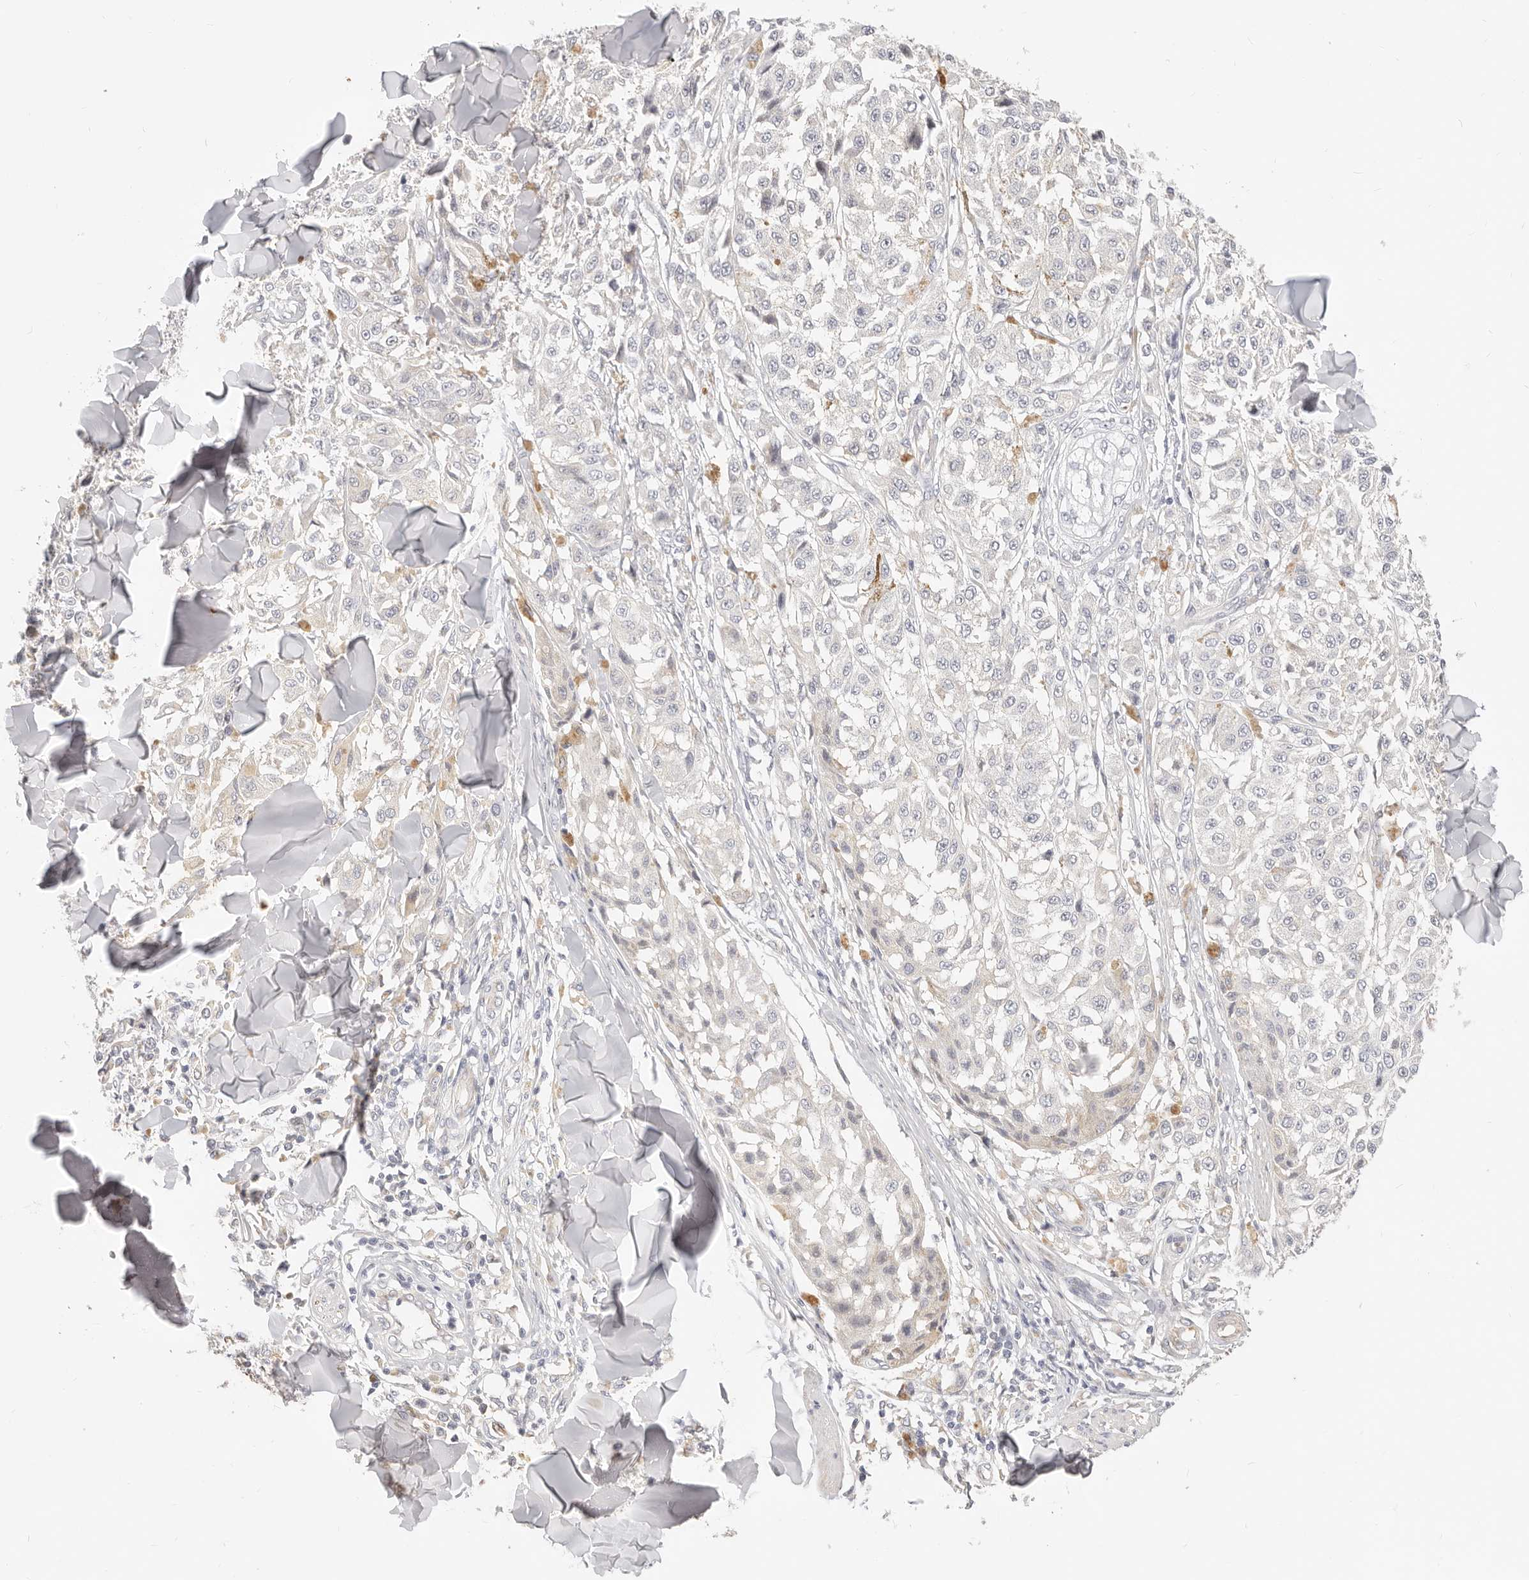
{"staining": {"intensity": "weak", "quantity": "25%-75%", "location": "cytoplasmic/membranous"}, "tissue": "melanoma", "cell_type": "Tumor cells", "image_type": "cancer", "snomed": [{"axis": "morphology", "description": "Malignant melanoma, NOS"}, {"axis": "topography", "description": "Skin"}], "caption": "Immunohistochemical staining of melanoma displays low levels of weak cytoplasmic/membranous expression in approximately 25%-75% of tumor cells.", "gene": "DTNBP1", "patient": {"sex": "female", "age": 64}}